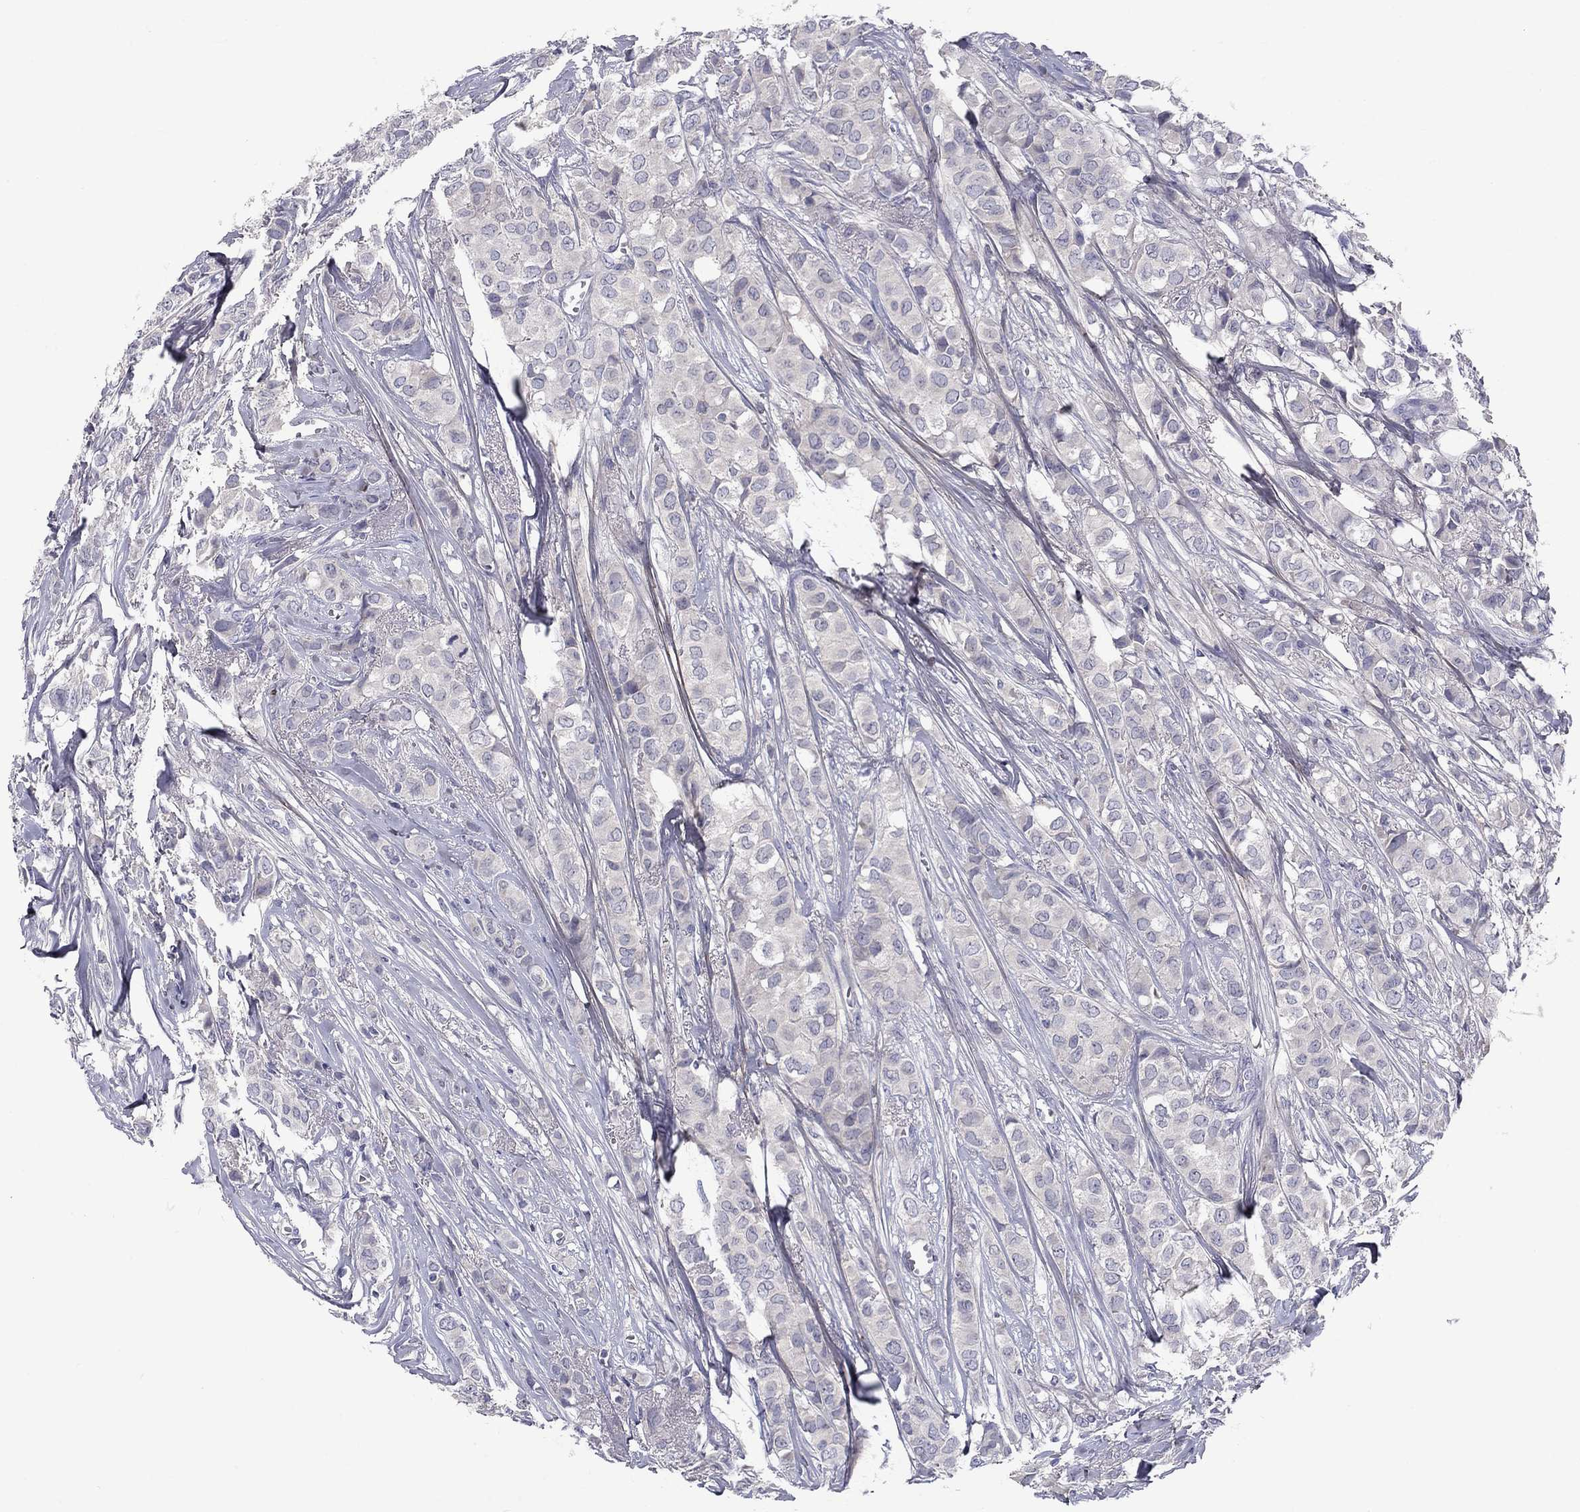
{"staining": {"intensity": "negative", "quantity": "none", "location": "none"}, "tissue": "breast cancer", "cell_type": "Tumor cells", "image_type": "cancer", "snomed": [{"axis": "morphology", "description": "Duct carcinoma"}, {"axis": "topography", "description": "Breast"}], "caption": "The image demonstrates no staining of tumor cells in breast cancer (infiltrating ductal carcinoma).", "gene": "CACNA1A", "patient": {"sex": "female", "age": 85}}